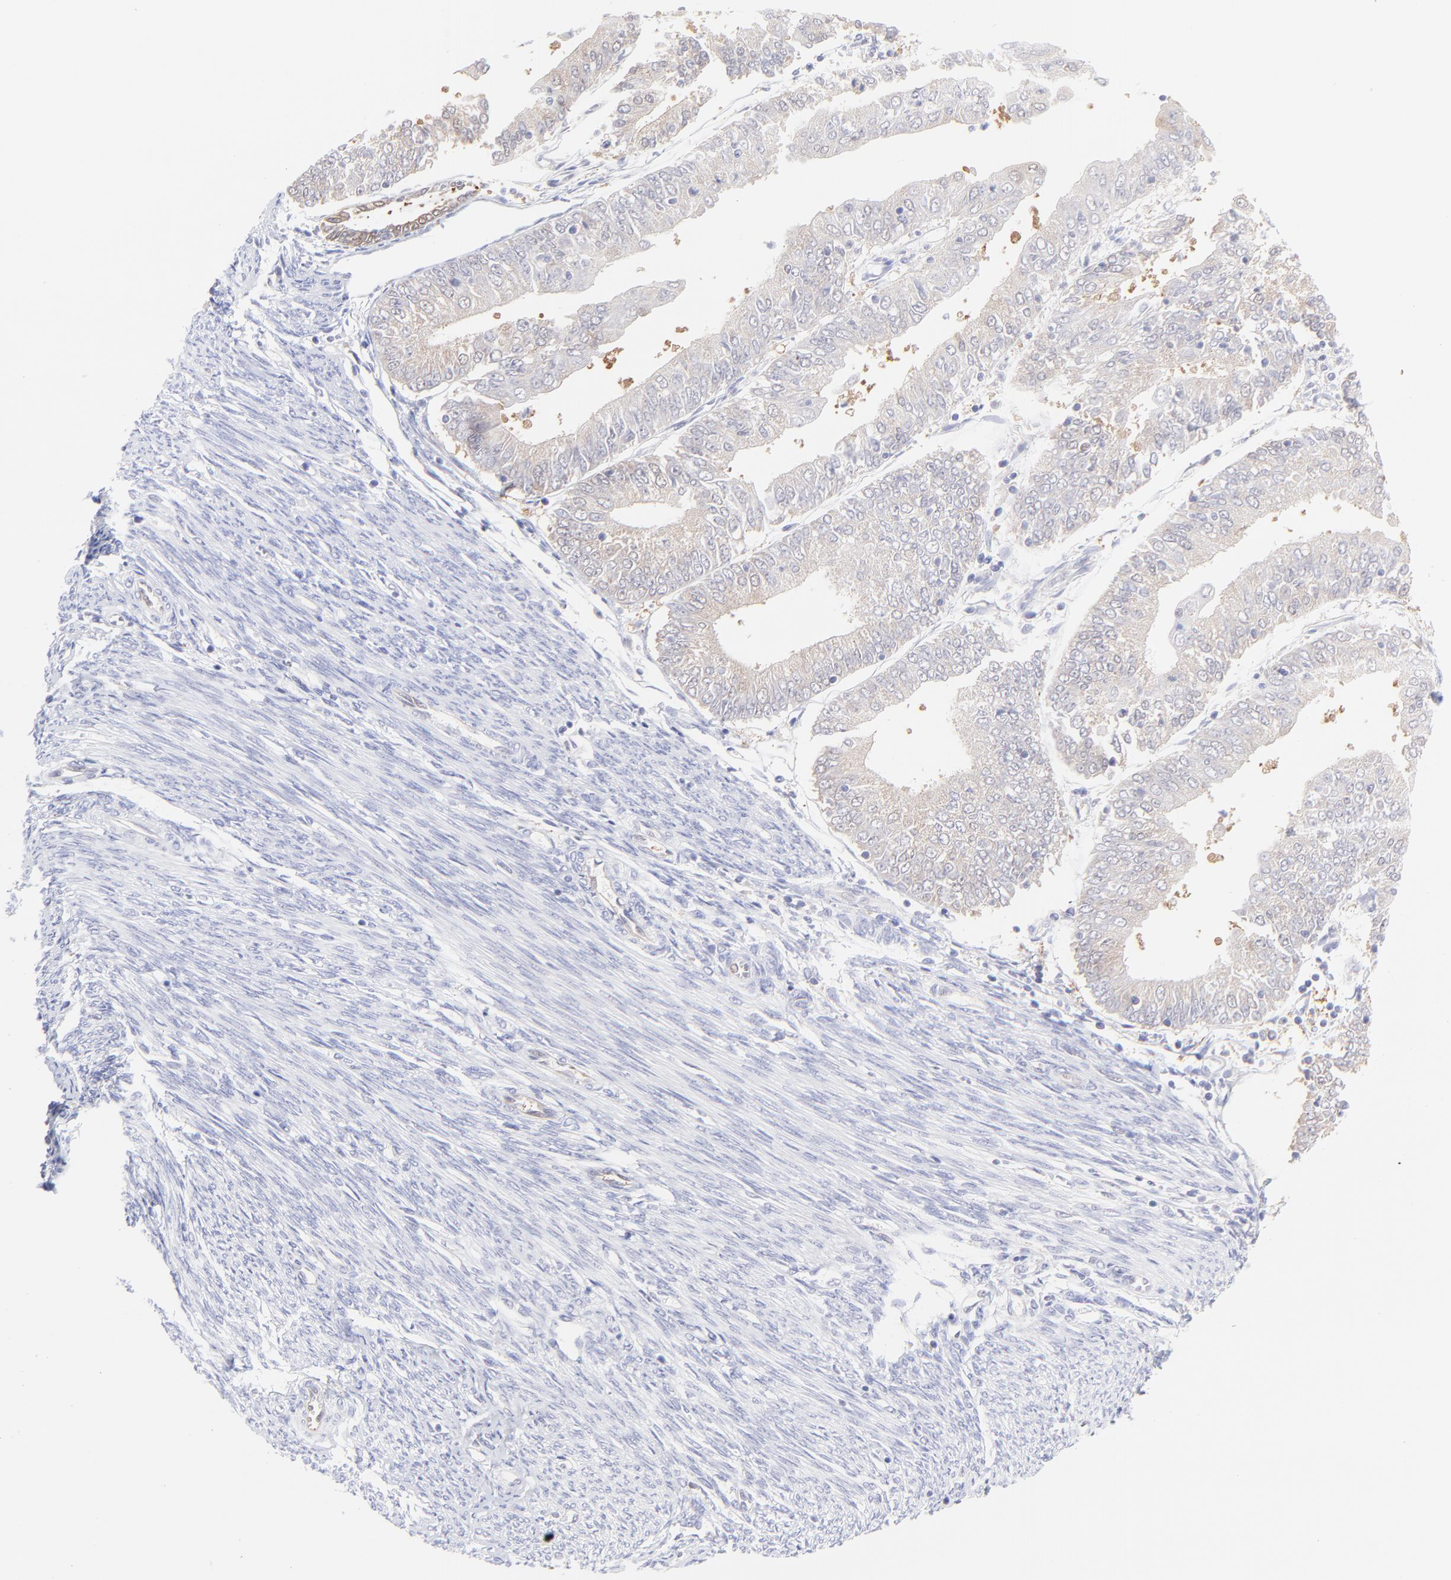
{"staining": {"intensity": "moderate", "quantity": ">75%", "location": "cytoplasmic/membranous"}, "tissue": "endometrial cancer", "cell_type": "Tumor cells", "image_type": "cancer", "snomed": [{"axis": "morphology", "description": "Adenocarcinoma, NOS"}, {"axis": "topography", "description": "Endometrium"}], "caption": "IHC photomicrograph of neoplastic tissue: human endometrial cancer (adenocarcinoma) stained using immunohistochemistry (IHC) shows medium levels of moderate protein expression localized specifically in the cytoplasmic/membranous of tumor cells, appearing as a cytoplasmic/membranous brown color.", "gene": "HYAL1", "patient": {"sex": "female", "age": 79}}